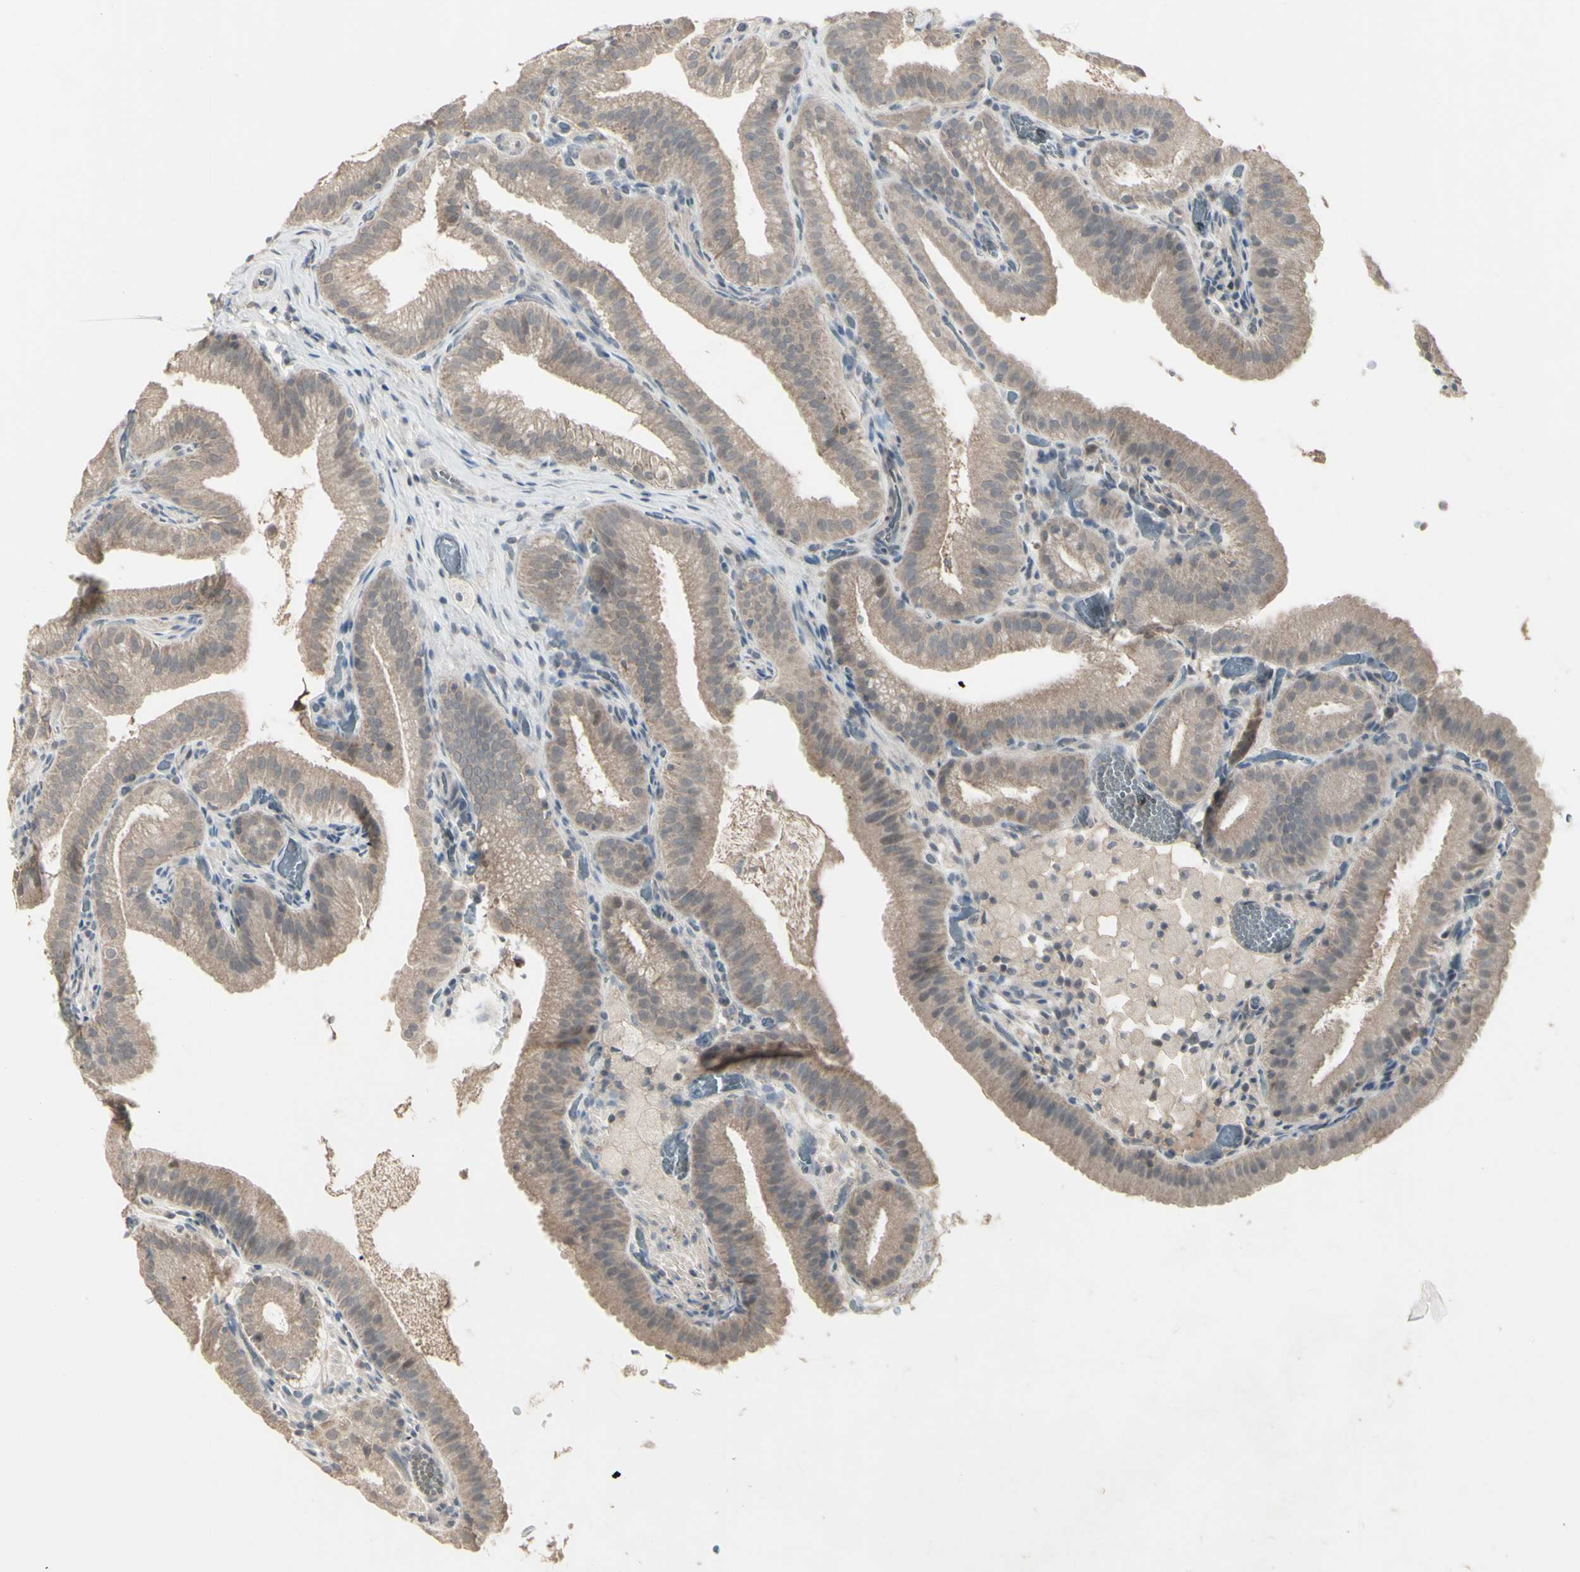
{"staining": {"intensity": "weak", "quantity": ">75%", "location": "cytoplasmic/membranous"}, "tissue": "gallbladder", "cell_type": "Glandular cells", "image_type": "normal", "snomed": [{"axis": "morphology", "description": "Normal tissue, NOS"}, {"axis": "topography", "description": "Gallbladder"}], "caption": "Immunohistochemical staining of benign gallbladder exhibits weak cytoplasmic/membranous protein staining in approximately >75% of glandular cells.", "gene": "PIAS4", "patient": {"sex": "male", "age": 54}}